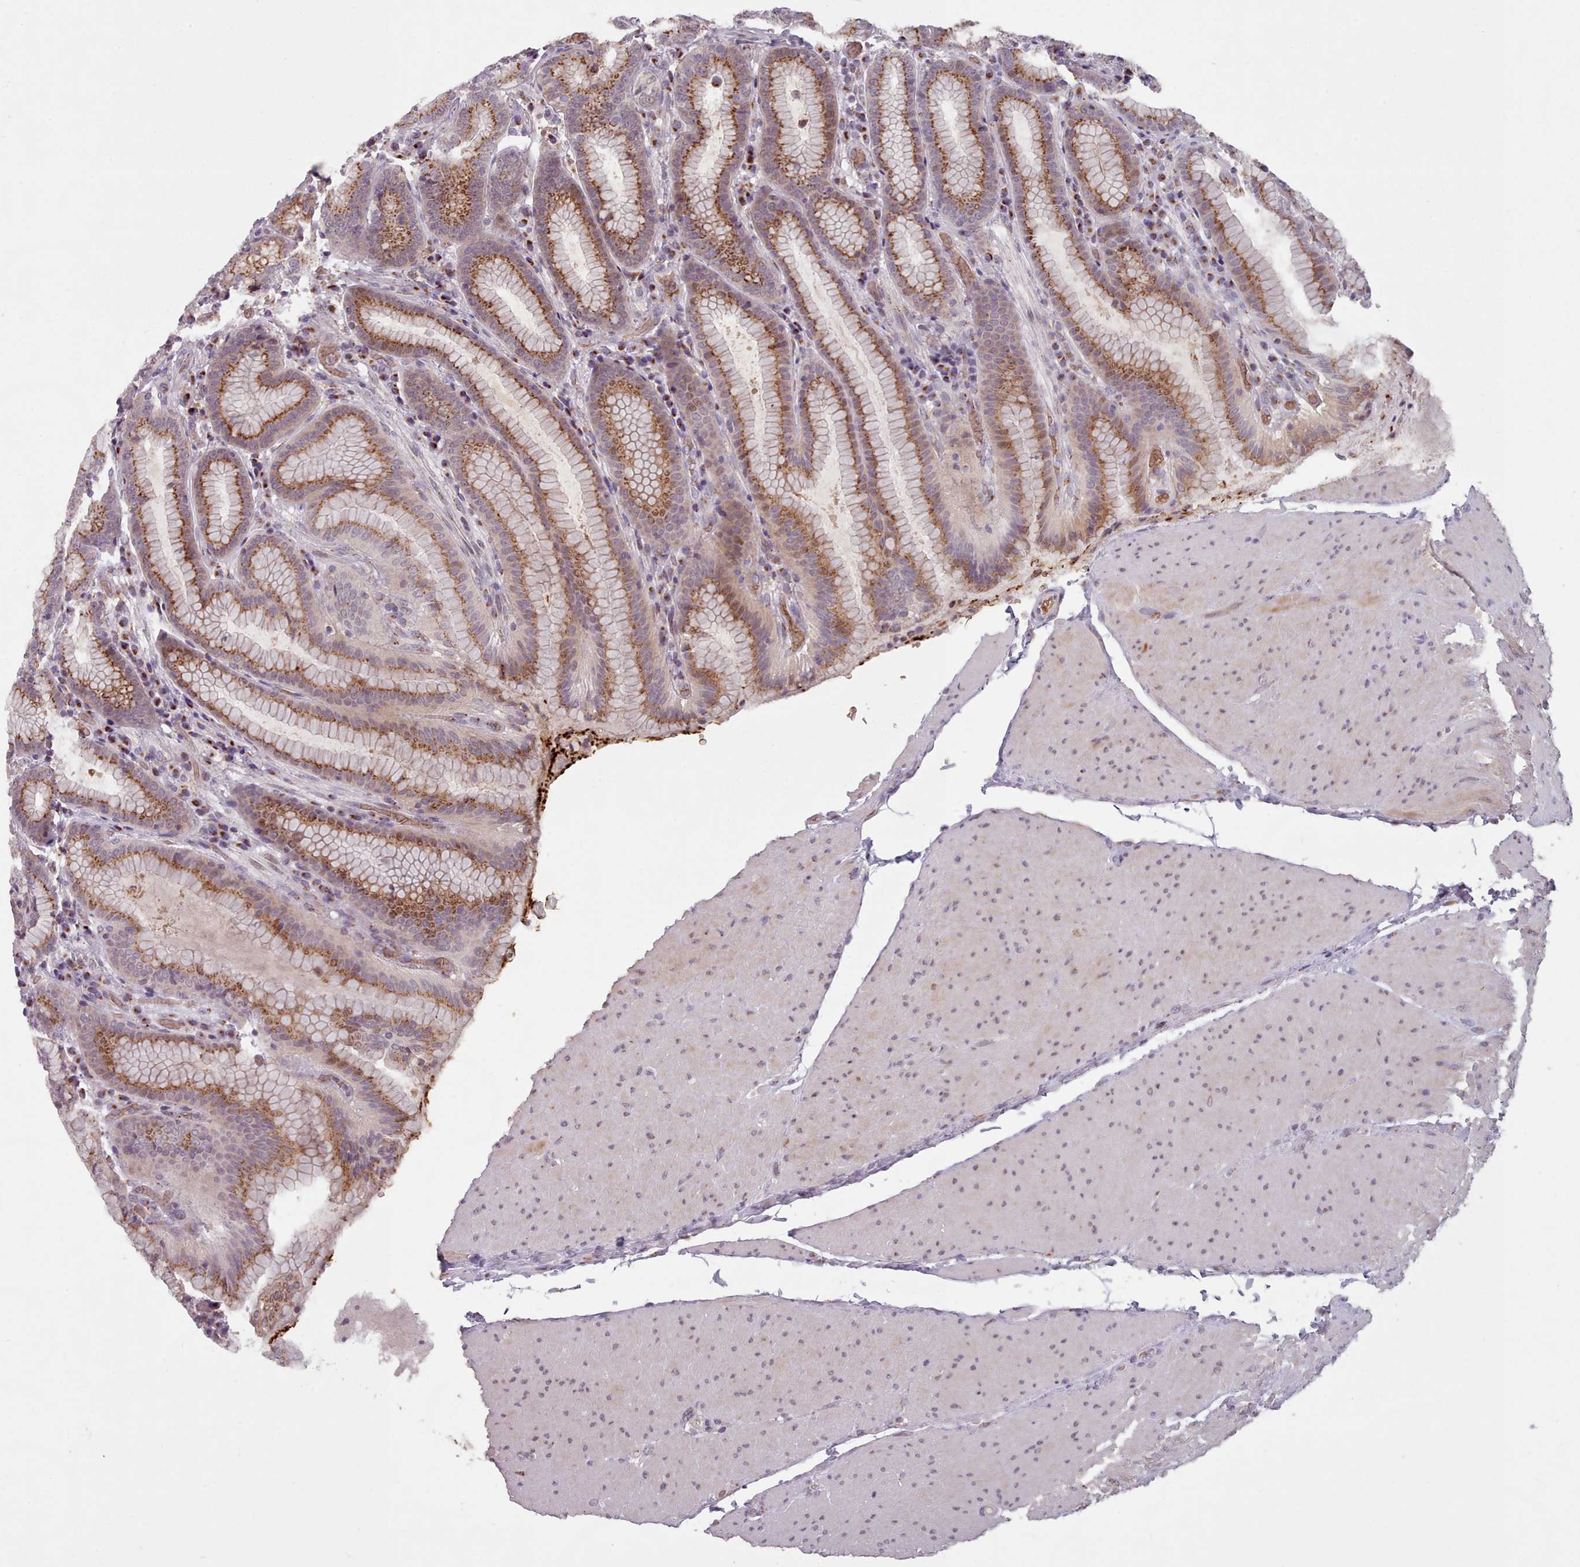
{"staining": {"intensity": "strong", "quantity": ">75%", "location": "cytoplasmic/membranous"}, "tissue": "stomach", "cell_type": "Glandular cells", "image_type": "normal", "snomed": [{"axis": "morphology", "description": "Normal tissue, NOS"}, {"axis": "topography", "description": "Stomach, upper"}, {"axis": "topography", "description": "Stomach, lower"}], "caption": "Benign stomach displays strong cytoplasmic/membranous expression in about >75% of glandular cells, visualized by immunohistochemistry. (DAB = brown stain, brightfield microscopy at high magnification).", "gene": "MAN1B1", "patient": {"sex": "female", "age": 76}}